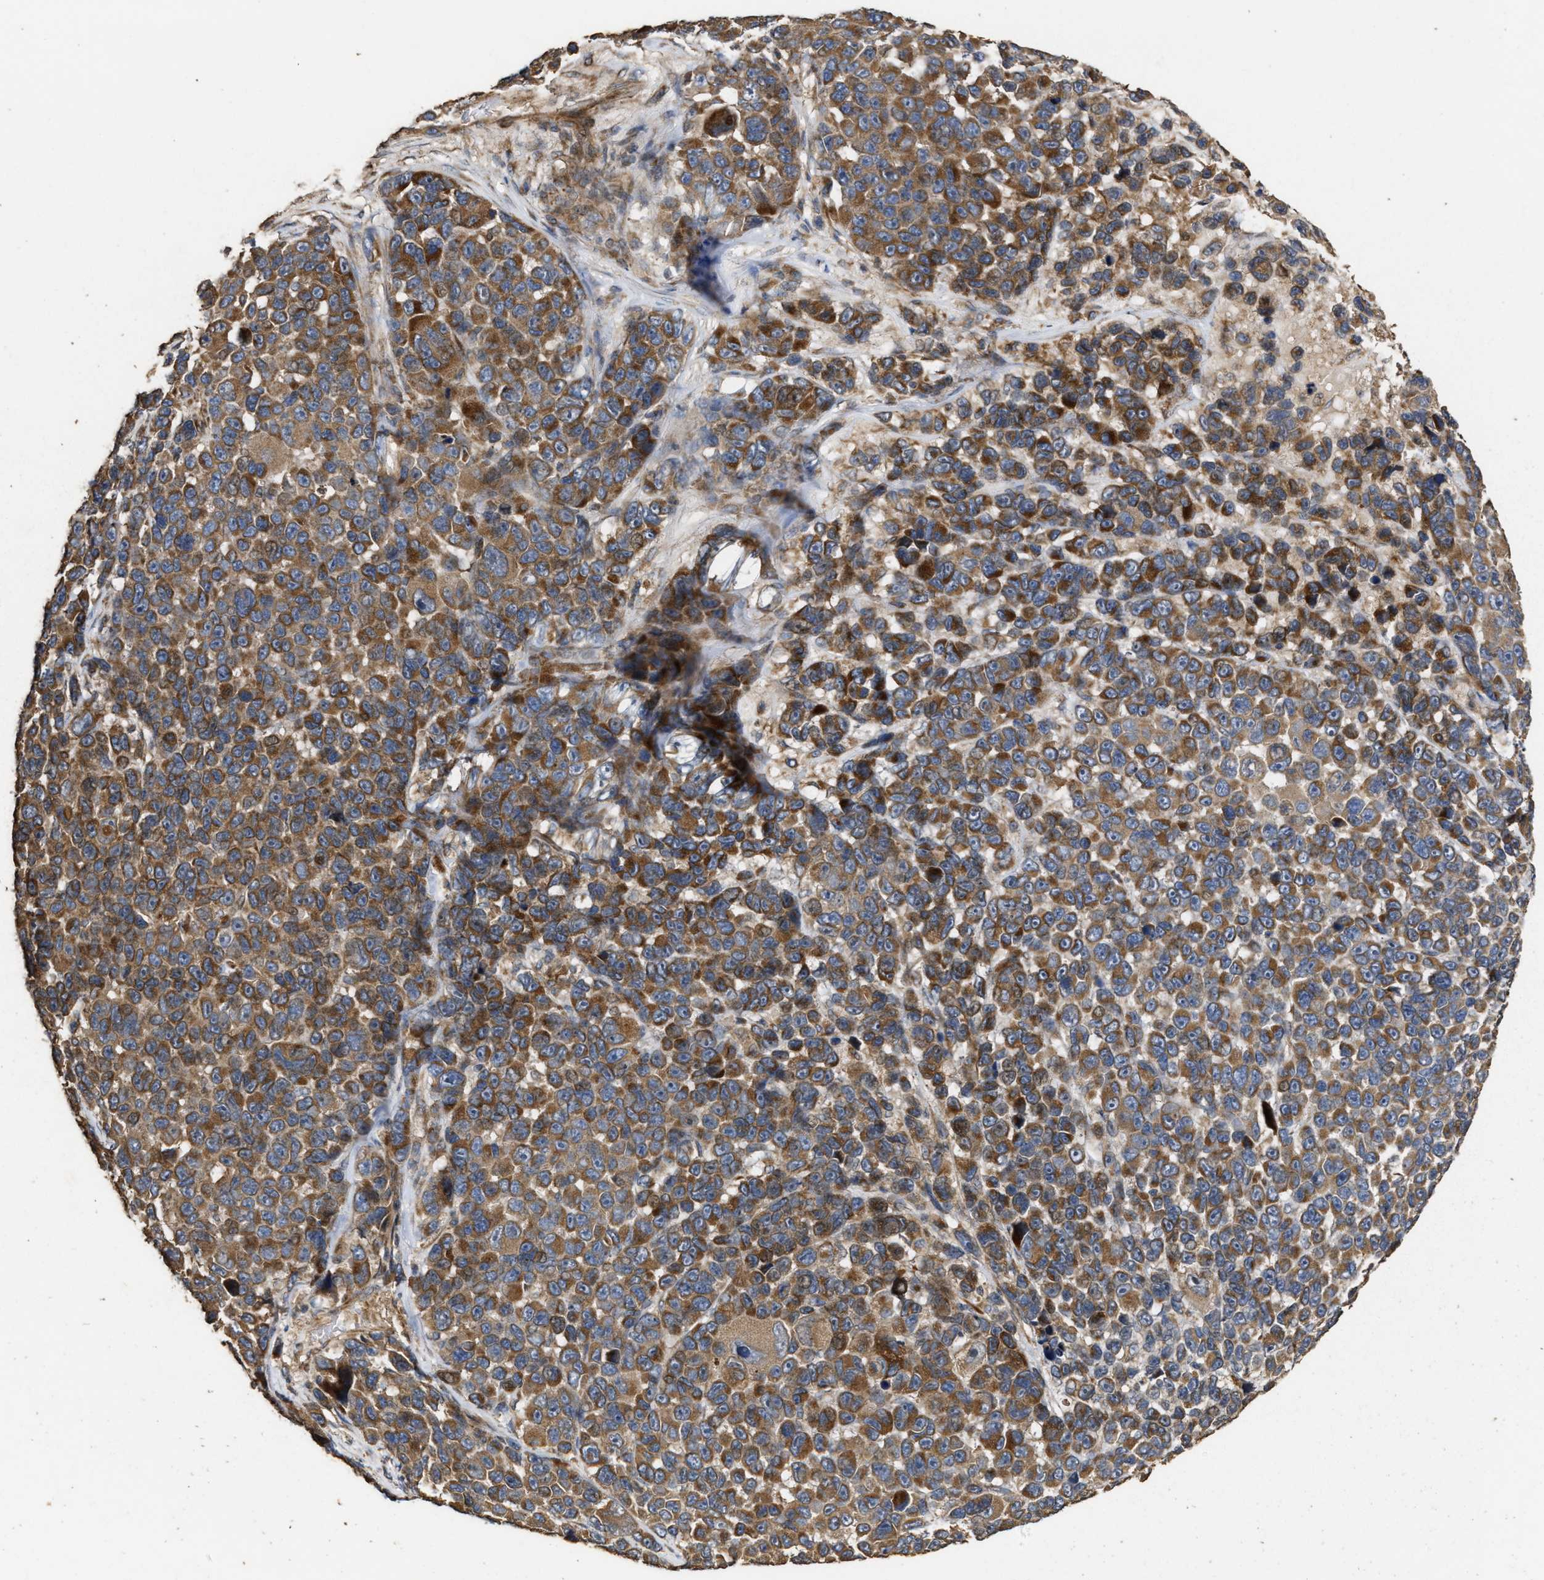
{"staining": {"intensity": "moderate", "quantity": ">75%", "location": "cytoplasmic/membranous"}, "tissue": "melanoma", "cell_type": "Tumor cells", "image_type": "cancer", "snomed": [{"axis": "morphology", "description": "Malignant melanoma, NOS"}, {"axis": "topography", "description": "Skin"}], "caption": "Immunohistochemistry (IHC) photomicrograph of neoplastic tissue: melanoma stained using IHC displays medium levels of moderate protein expression localized specifically in the cytoplasmic/membranous of tumor cells, appearing as a cytoplasmic/membranous brown color.", "gene": "NAV1", "patient": {"sex": "male", "age": 53}}